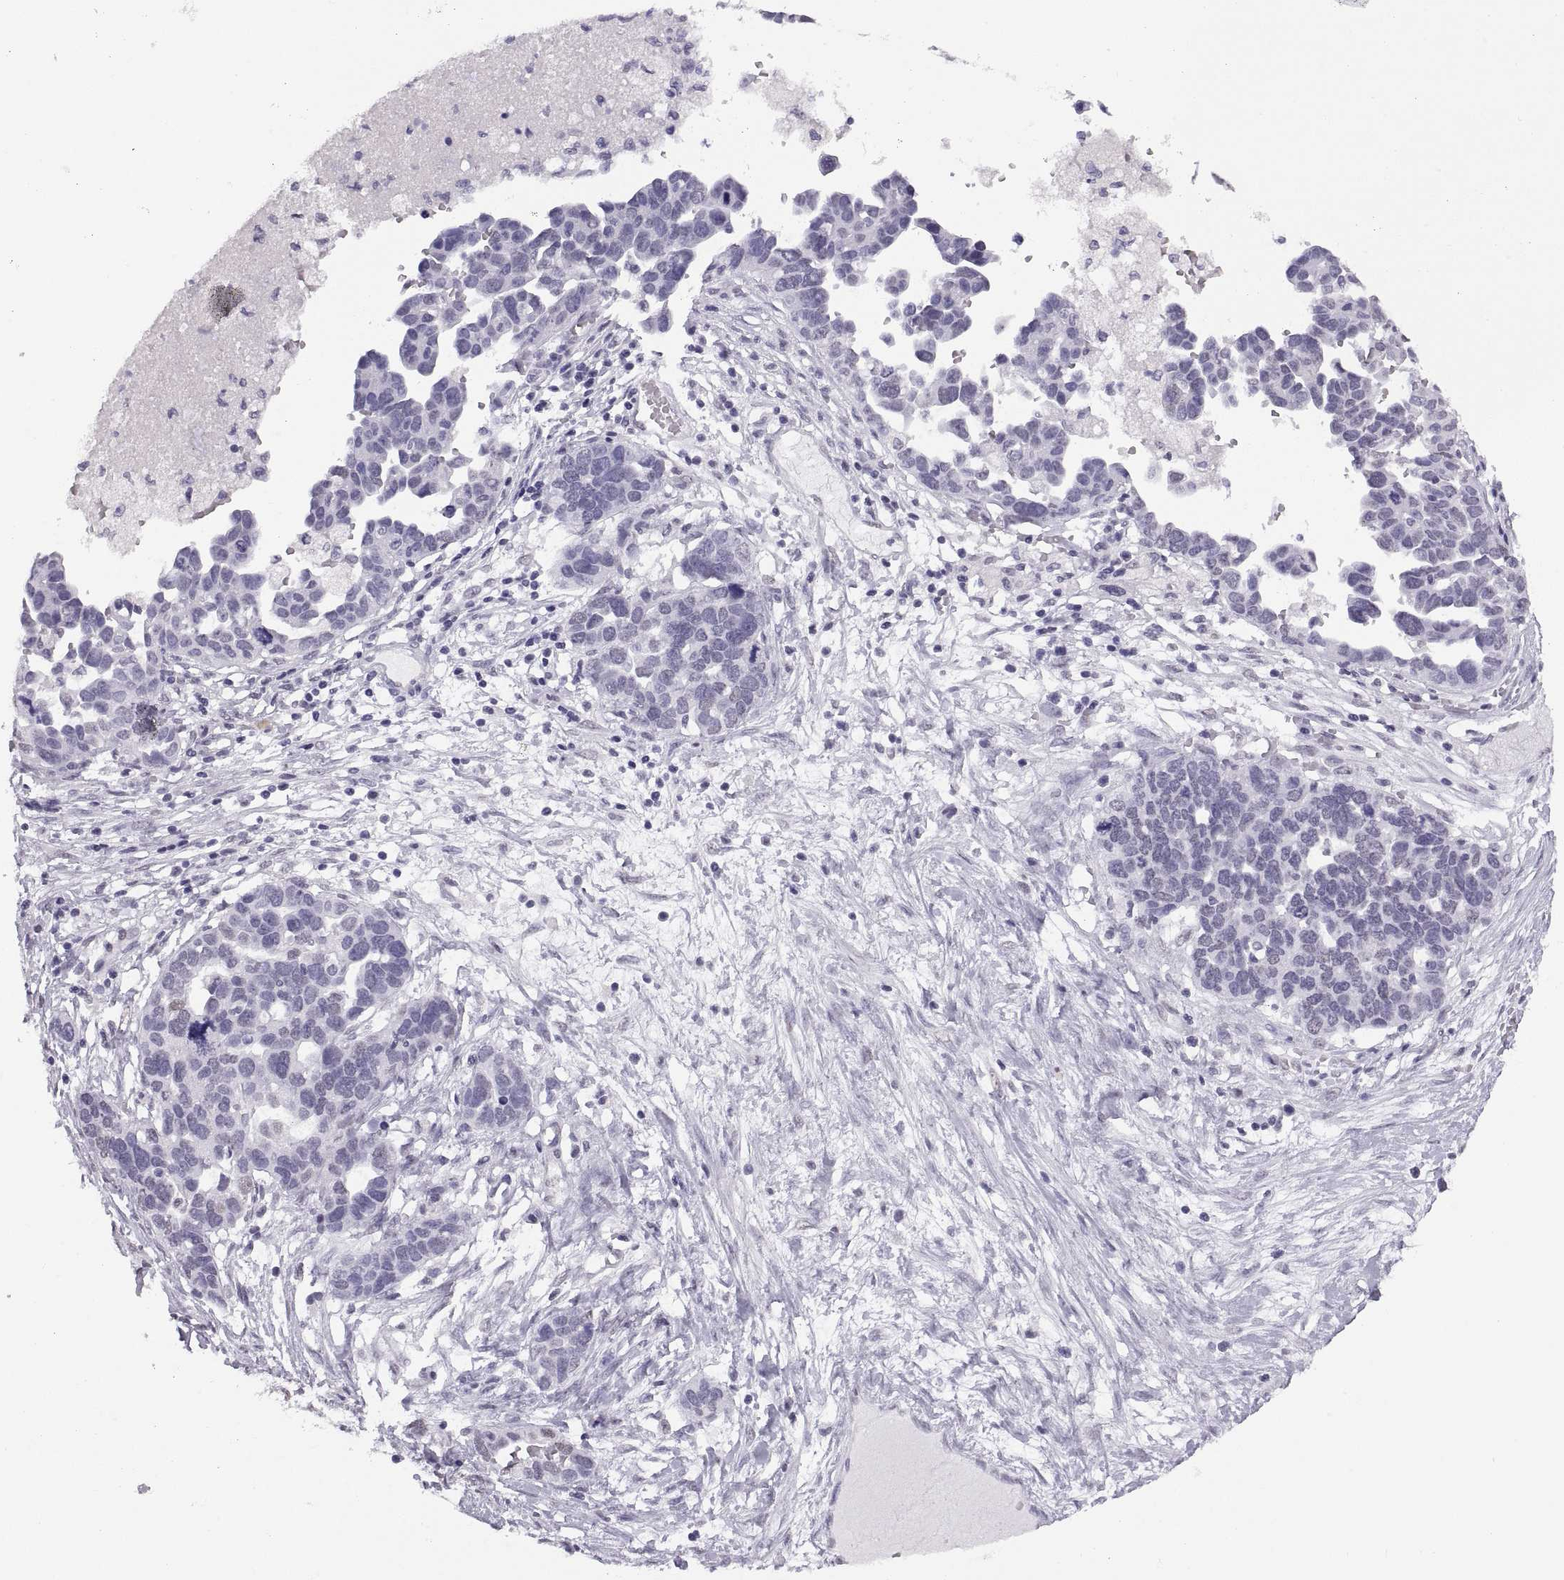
{"staining": {"intensity": "negative", "quantity": "none", "location": "none"}, "tissue": "ovarian cancer", "cell_type": "Tumor cells", "image_type": "cancer", "snomed": [{"axis": "morphology", "description": "Cystadenocarcinoma, serous, NOS"}, {"axis": "topography", "description": "Ovary"}], "caption": "IHC micrograph of ovarian serous cystadenocarcinoma stained for a protein (brown), which shows no staining in tumor cells.", "gene": "CARTPT", "patient": {"sex": "female", "age": 54}}